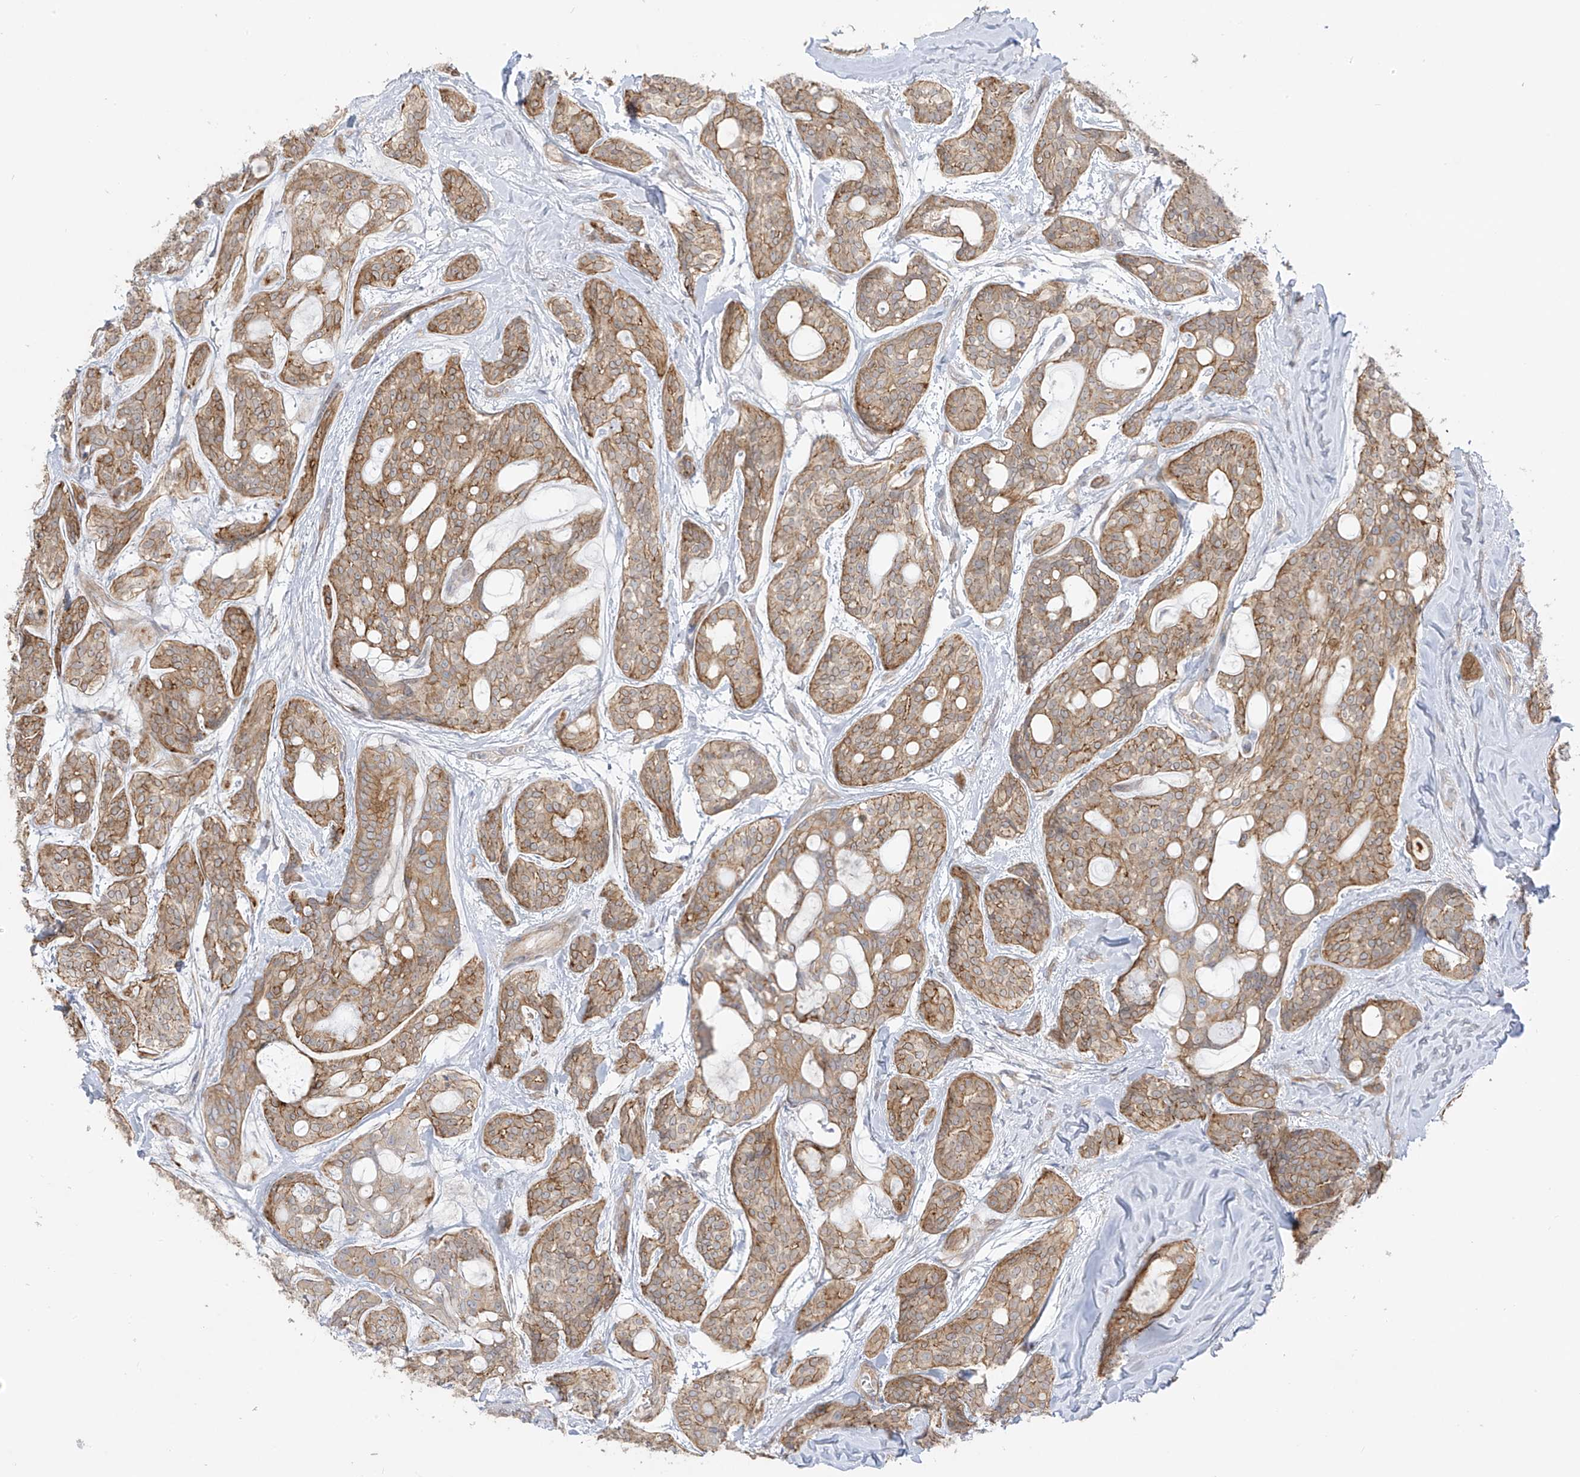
{"staining": {"intensity": "moderate", "quantity": ">75%", "location": "cytoplasmic/membranous"}, "tissue": "head and neck cancer", "cell_type": "Tumor cells", "image_type": "cancer", "snomed": [{"axis": "morphology", "description": "Adenocarcinoma, NOS"}, {"axis": "topography", "description": "Head-Neck"}], "caption": "This is an image of IHC staining of head and neck cancer, which shows moderate expression in the cytoplasmic/membranous of tumor cells.", "gene": "EIPR1", "patient": {"sex": "male", "age": 66}}